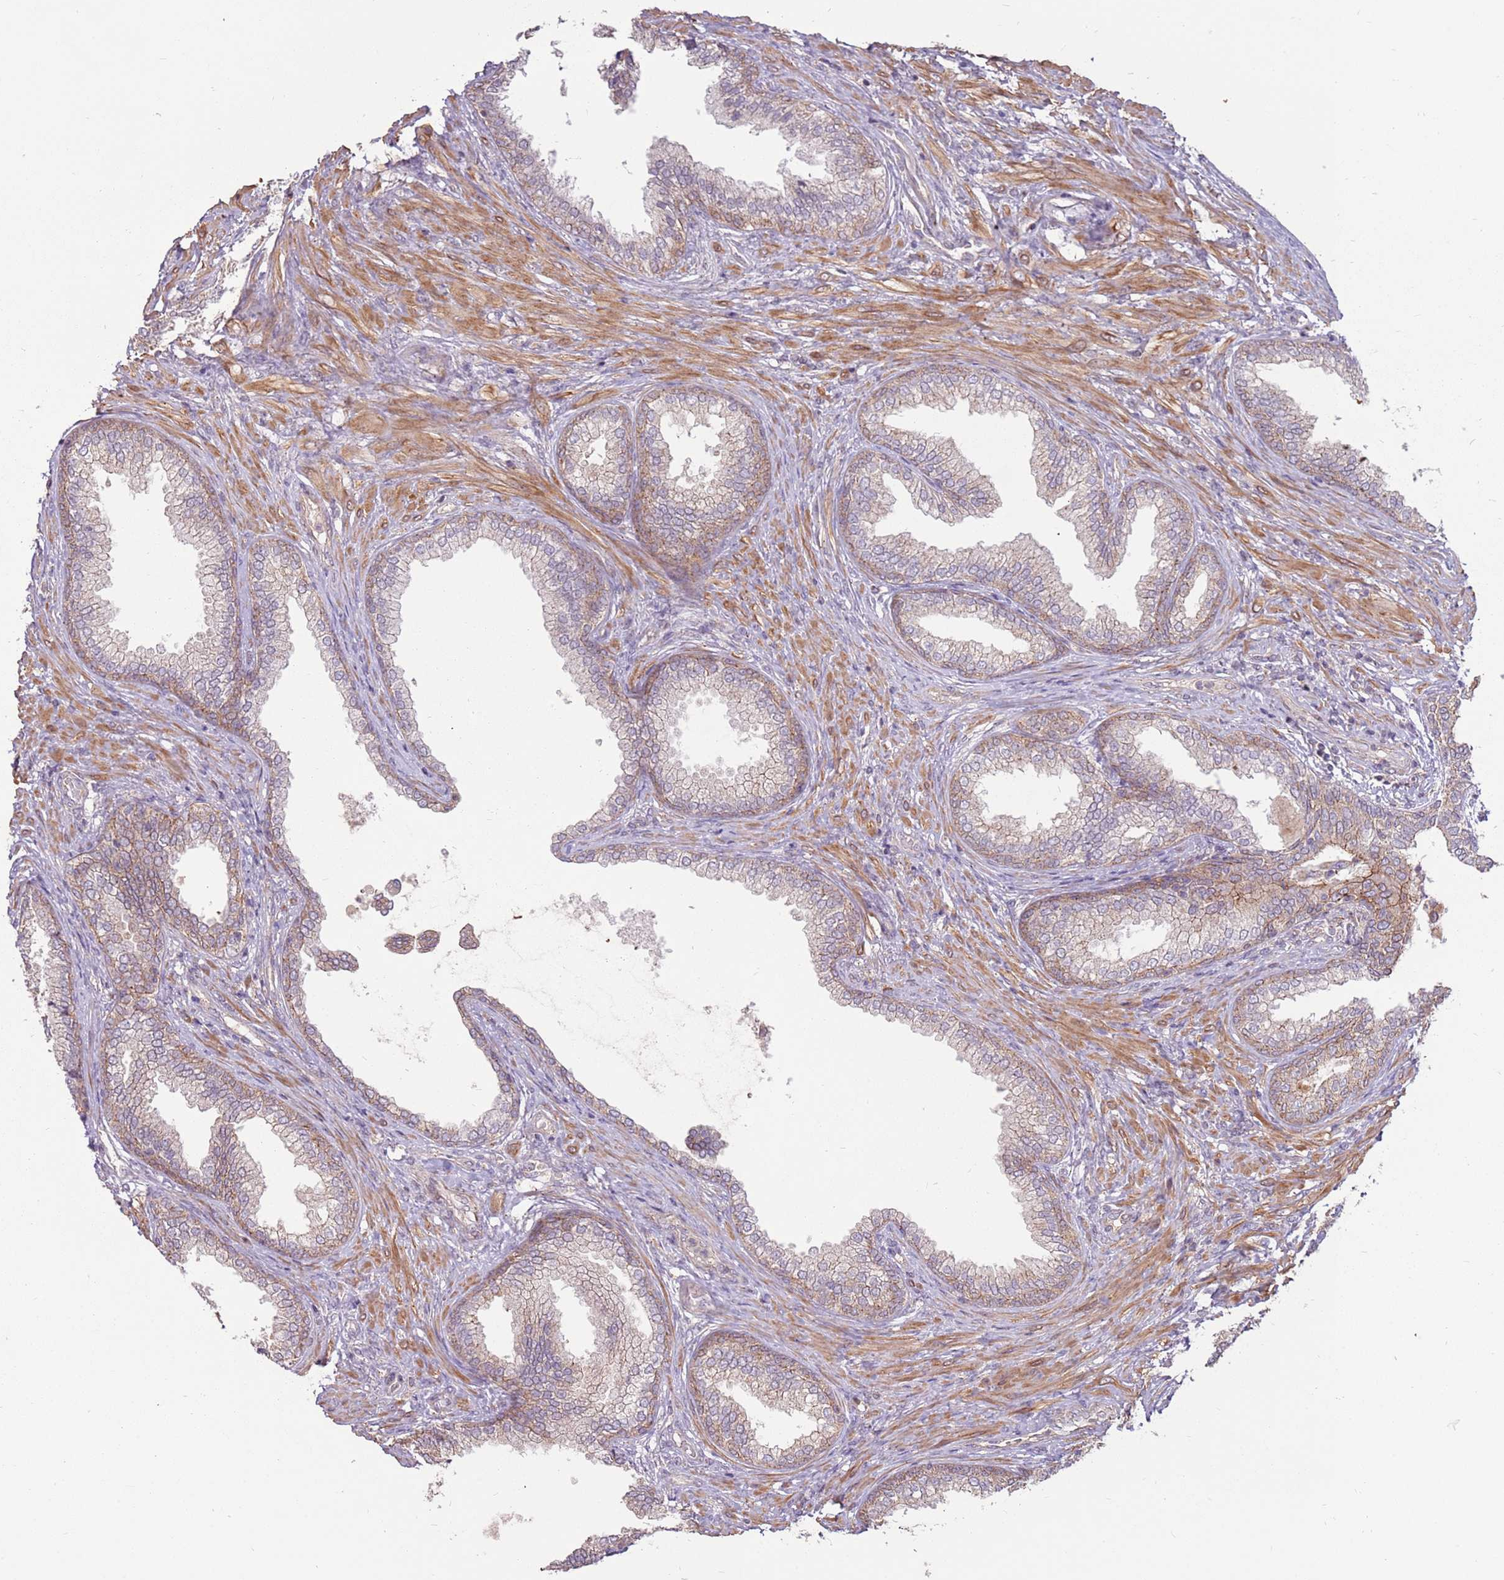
{"staining": {"intensity": "moderate", "quantity": "25%-75%", "location": "cytoplasmic/membranous"}, "tissue": "prostate", "cell_type": "Glandular cells", "image_type": "normal", "snomed": [{"axis": "morphology", "description": "Normal tissue, NOS"}, {"axis": "topography", "description": "Prostate"}], "caption": "Prostate stained with a protein marker reveals moderate staining in glandular cells.", "gene": "SPATA31D1", "patient": {"sex": "male", "age": 76}}